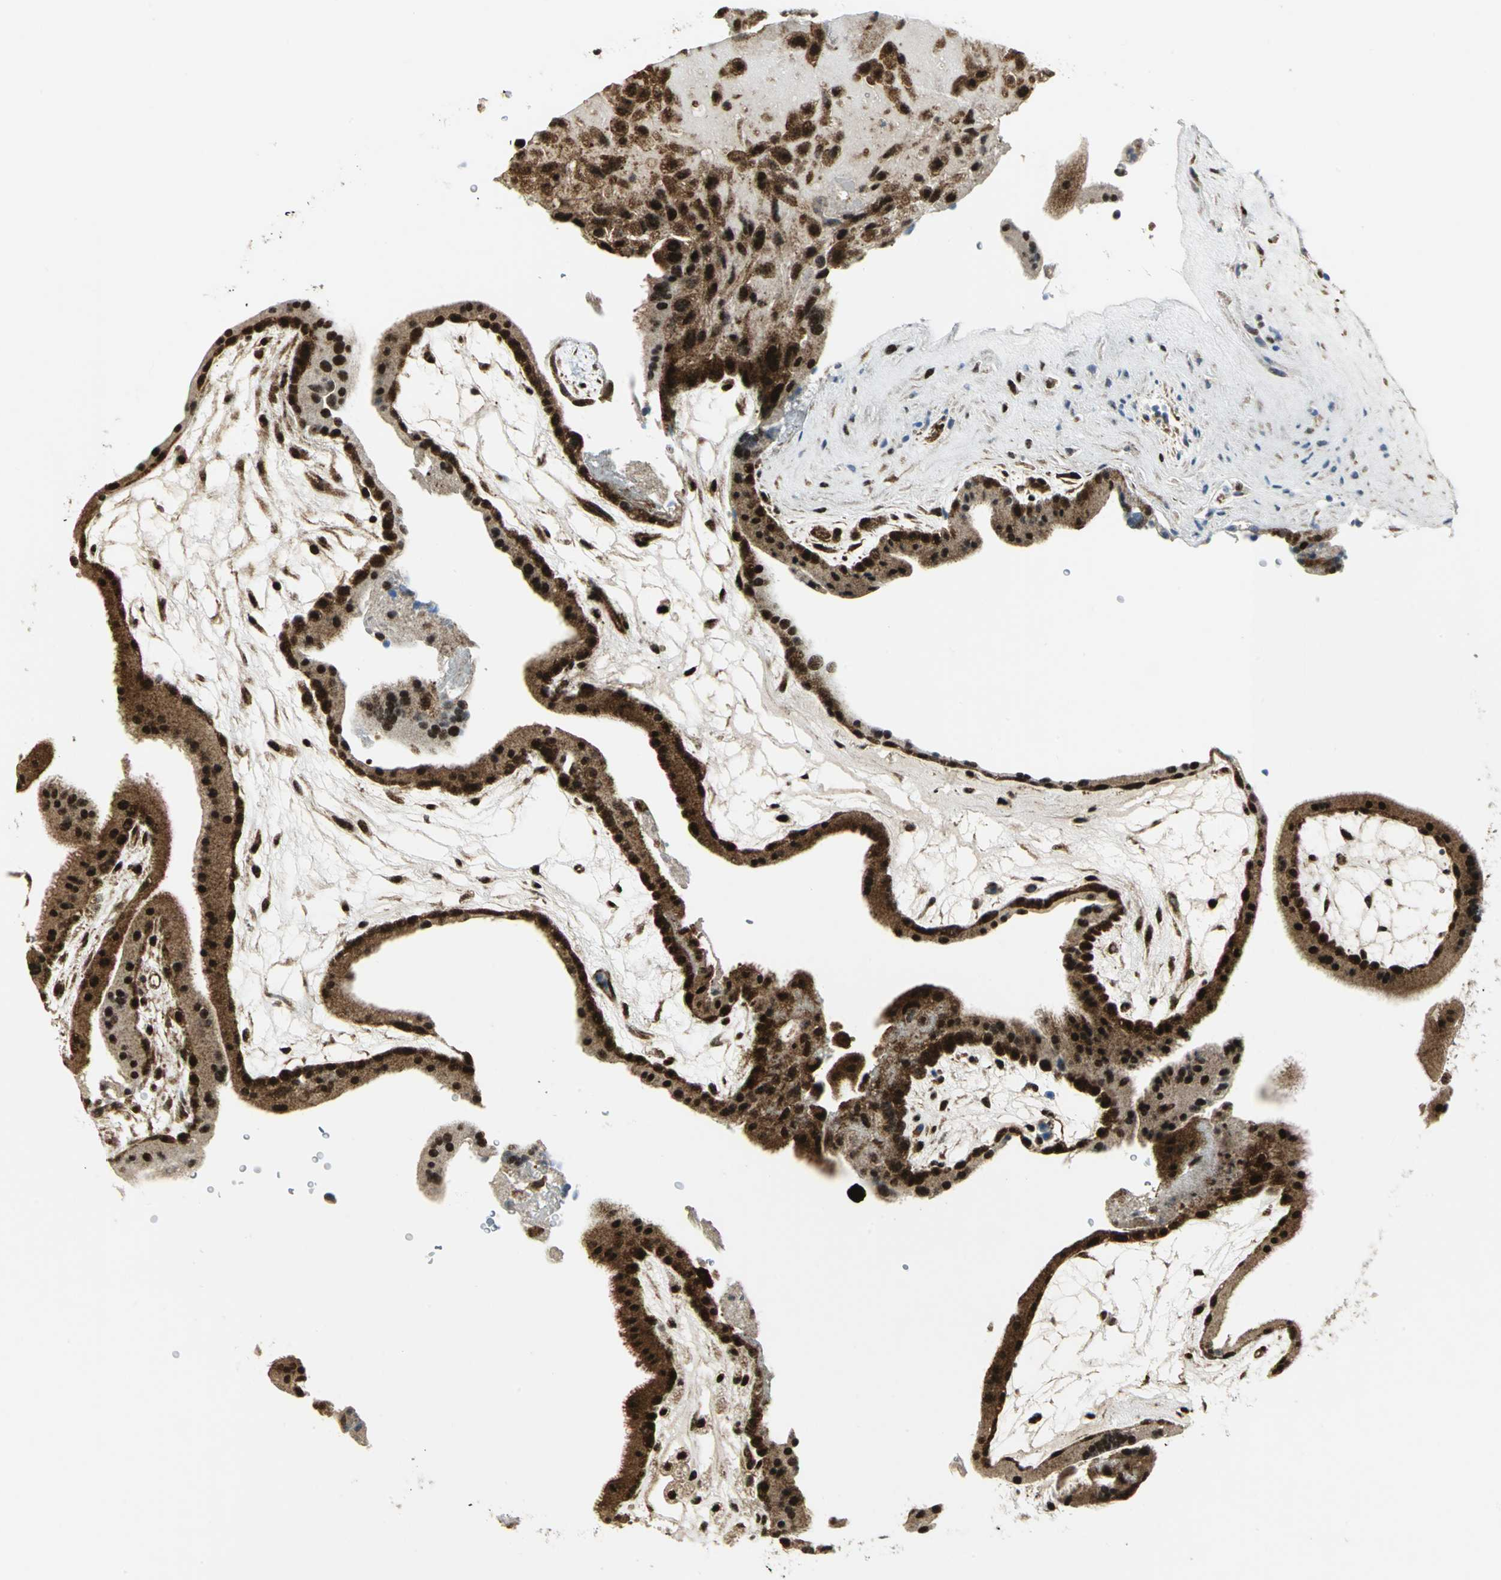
{"staining": {"intensity": "strong", "quantity": ">75%", "location": "cytoplasmic/membranous,nuclear"}, "tissue": "placenta", "cell_type": "Decidual cells", "image_type": "normal", "snomed": [{"axis": "morphology", "description": "Normal tissue, NOS"}, {"axis": "topography", "description": "Placenta"}], "caption": "Protein positivity by immunohistochemistry displays strong cytoplasmic/membranous,nuclear positivity in about >75% of decidual cells in unremarkable placenta.", "gene": "COPS5", "patient": {"sex": "female", "age": 19}}